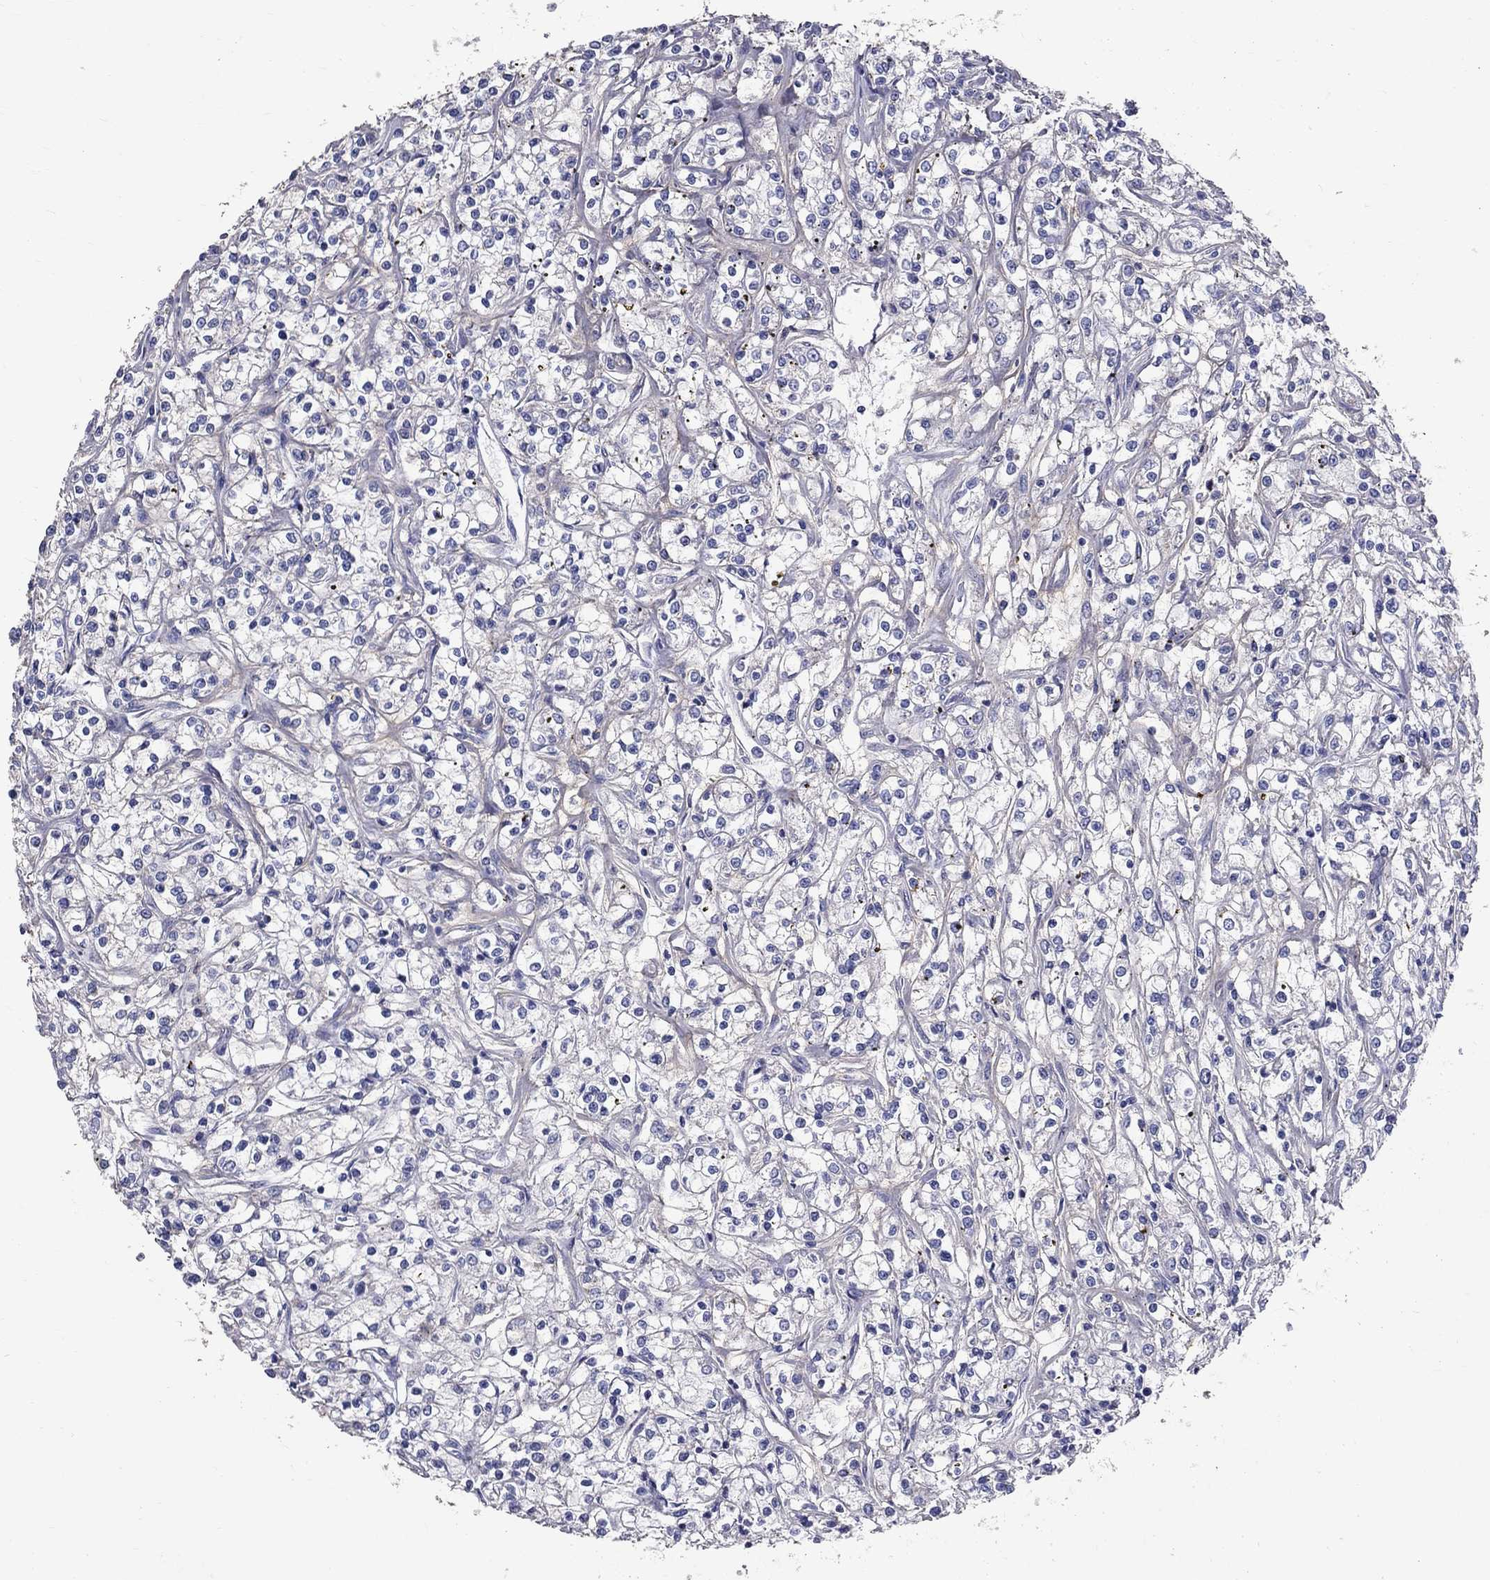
{"staining": {"intensity": "negative", "quantity": "none", "location": "none"}, "tissue": "renal cancer", "cell_type": "Tumor cells", "image_type": "cancer", "snomed": [{"axis": "morphology", "description": "Adenocarcinoma, NOS"}, {"axis": "topography", "description": "Kidney"}], "caption": "The IHC histopathology image has no significant expression in tumor cells of renal cancer (adenocarcinoma) tissue.", "gene": "ANXA10", "patient": {"sex": "female", "age": 59}}